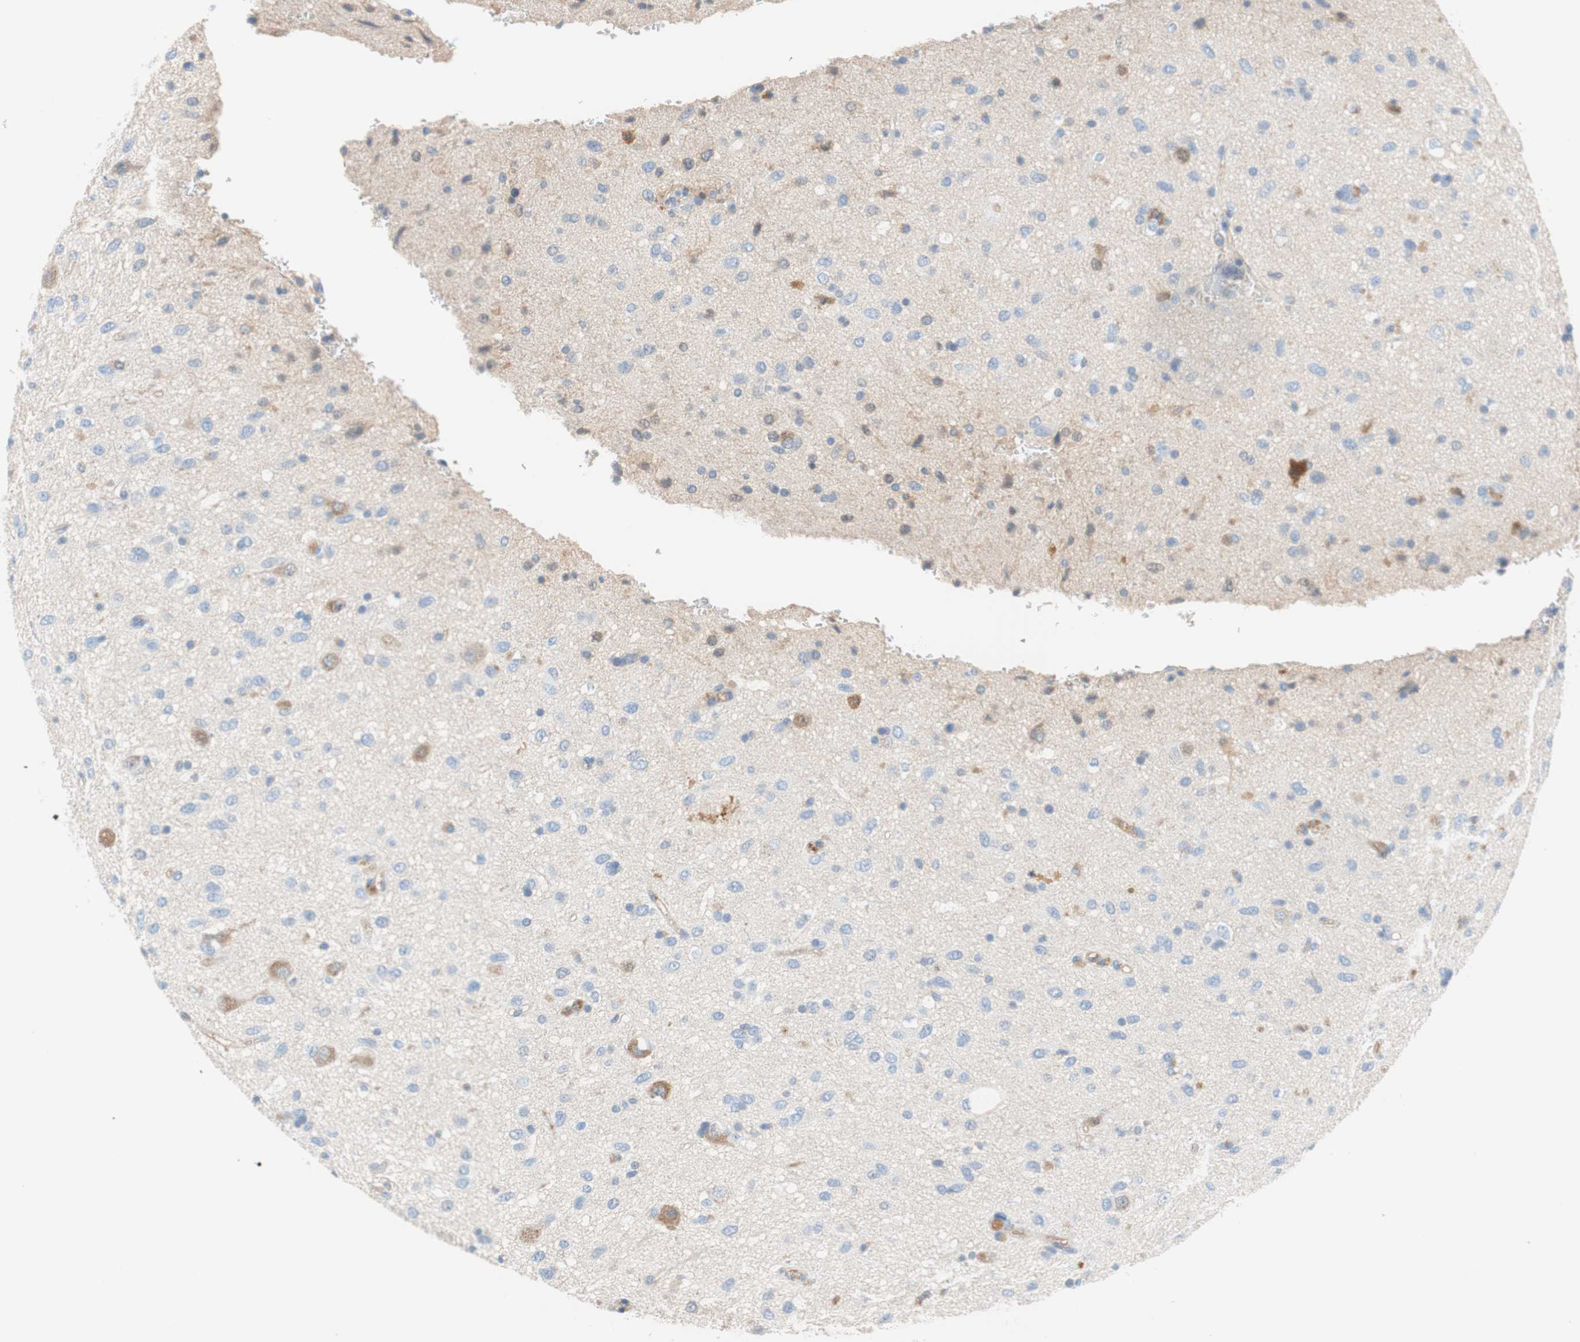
{"staining": {"intensity": "negative", "quantity": "none", "location": "none"}, "tissue": "glioma", "cell_type": "Tumor cells", "image_type": "cancer", "snomed": [{"axis": "morphology", "description": "Glioma, malignant, Low grade"}, {"axis": "topography", "description": "Brain"}], "caption": "Immunohistochemistry micrograph of neoplastic tissue: human glioma stained with DAB (3,3'-diaminobenzidine) displays no significant protein positivity in tumor cells.", "gene": "RBP4", "patient": {"sex": "male", "age": 77}}